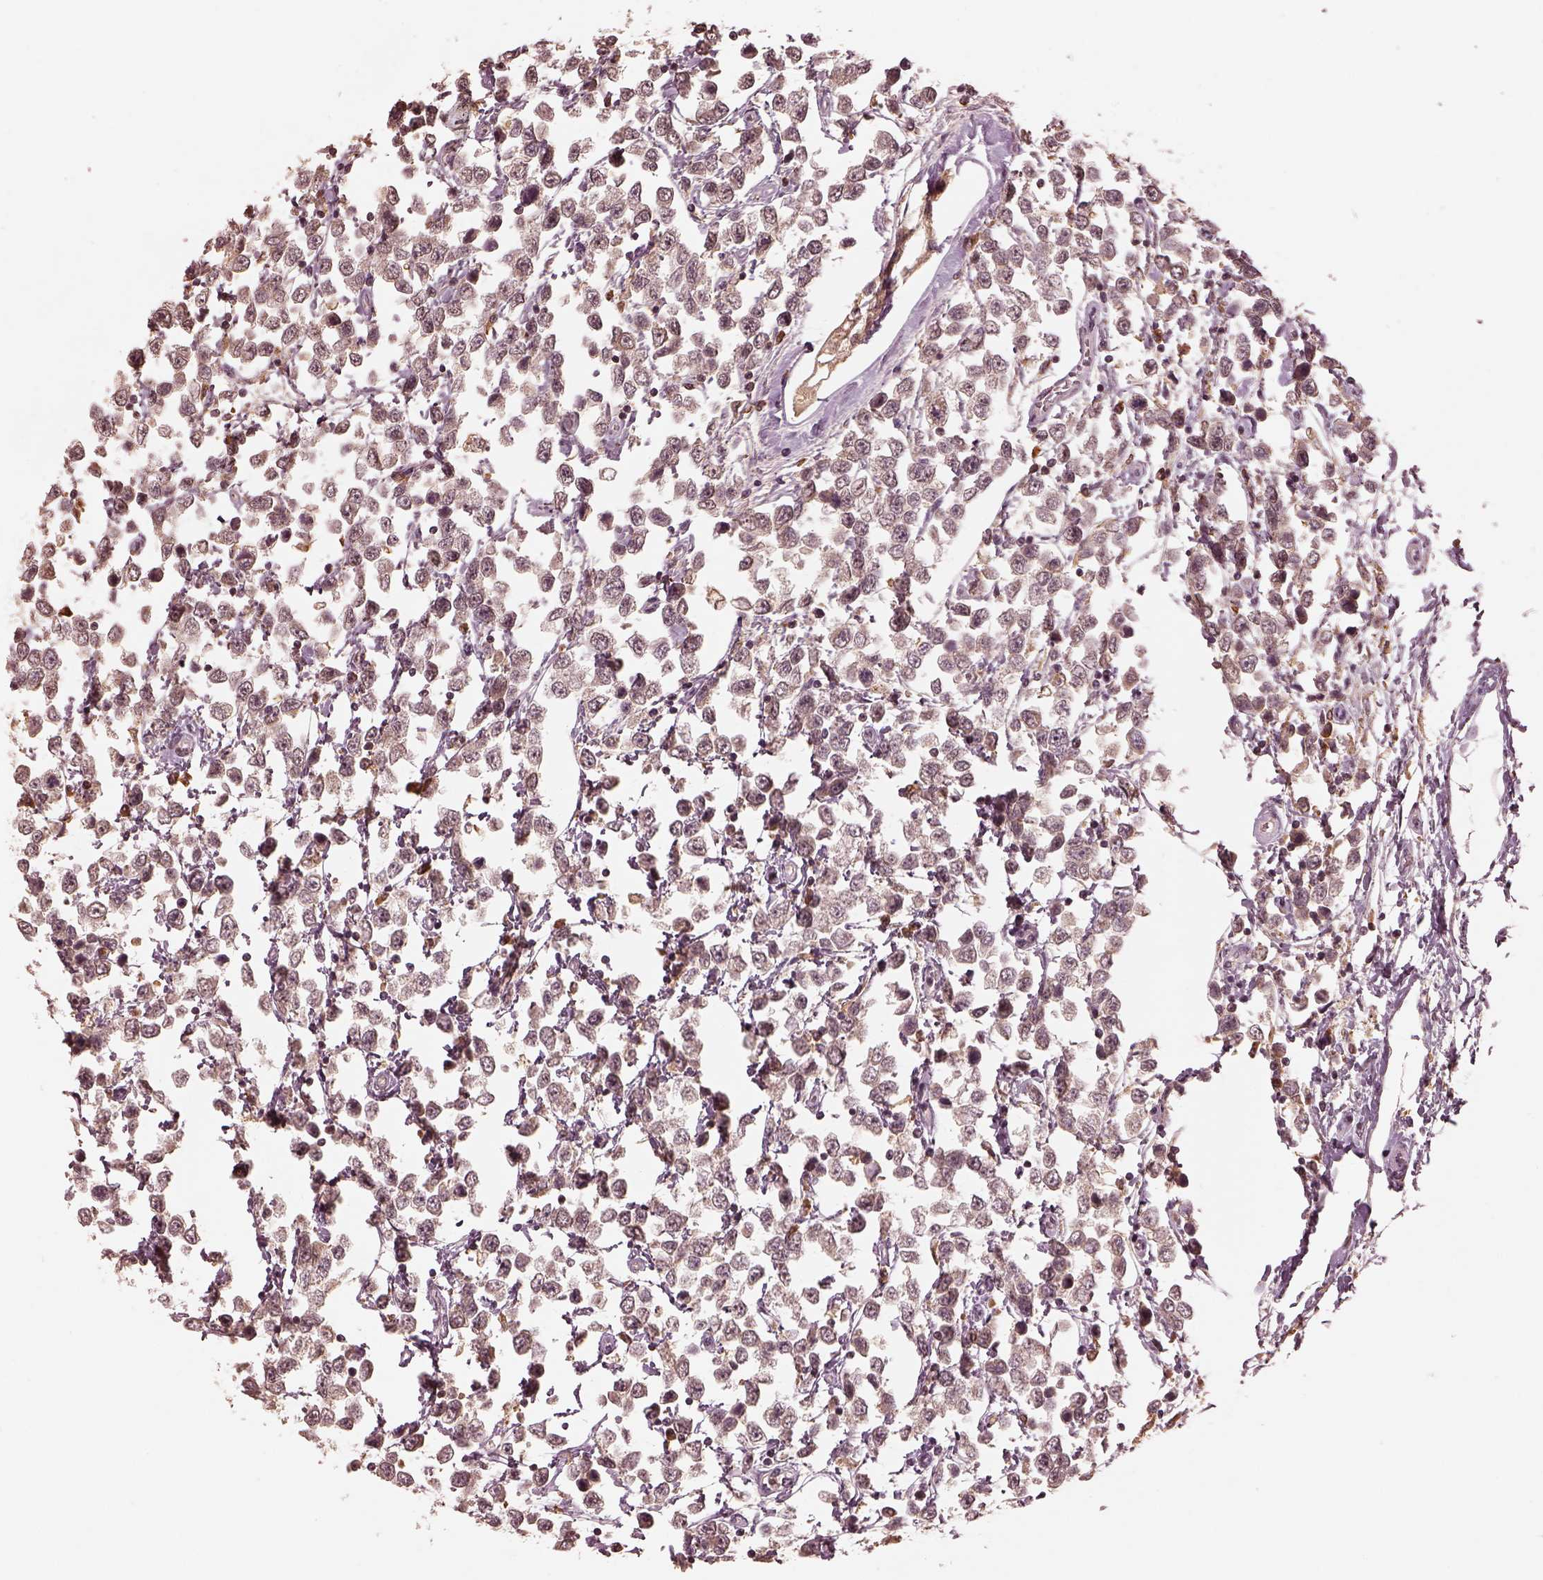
{"staining": {"intensity": "negative", "quantity": "none", "location": "none"}, "tissue": "testis cancer", "cell_type": "Tumor cells", "image_type": "cancer", "snomed": [{"axis": "morphology", "description": "Seminoma, NOS"}, {"axis": "topography", "description": "Testis"}], "caption": "This is an immunohistochemistry (IHC) histopathology image of human testis cancer. There is no expression in tumor cells.", "gene": "CALR3", "patient": {"sex": "male", "age": 34}}